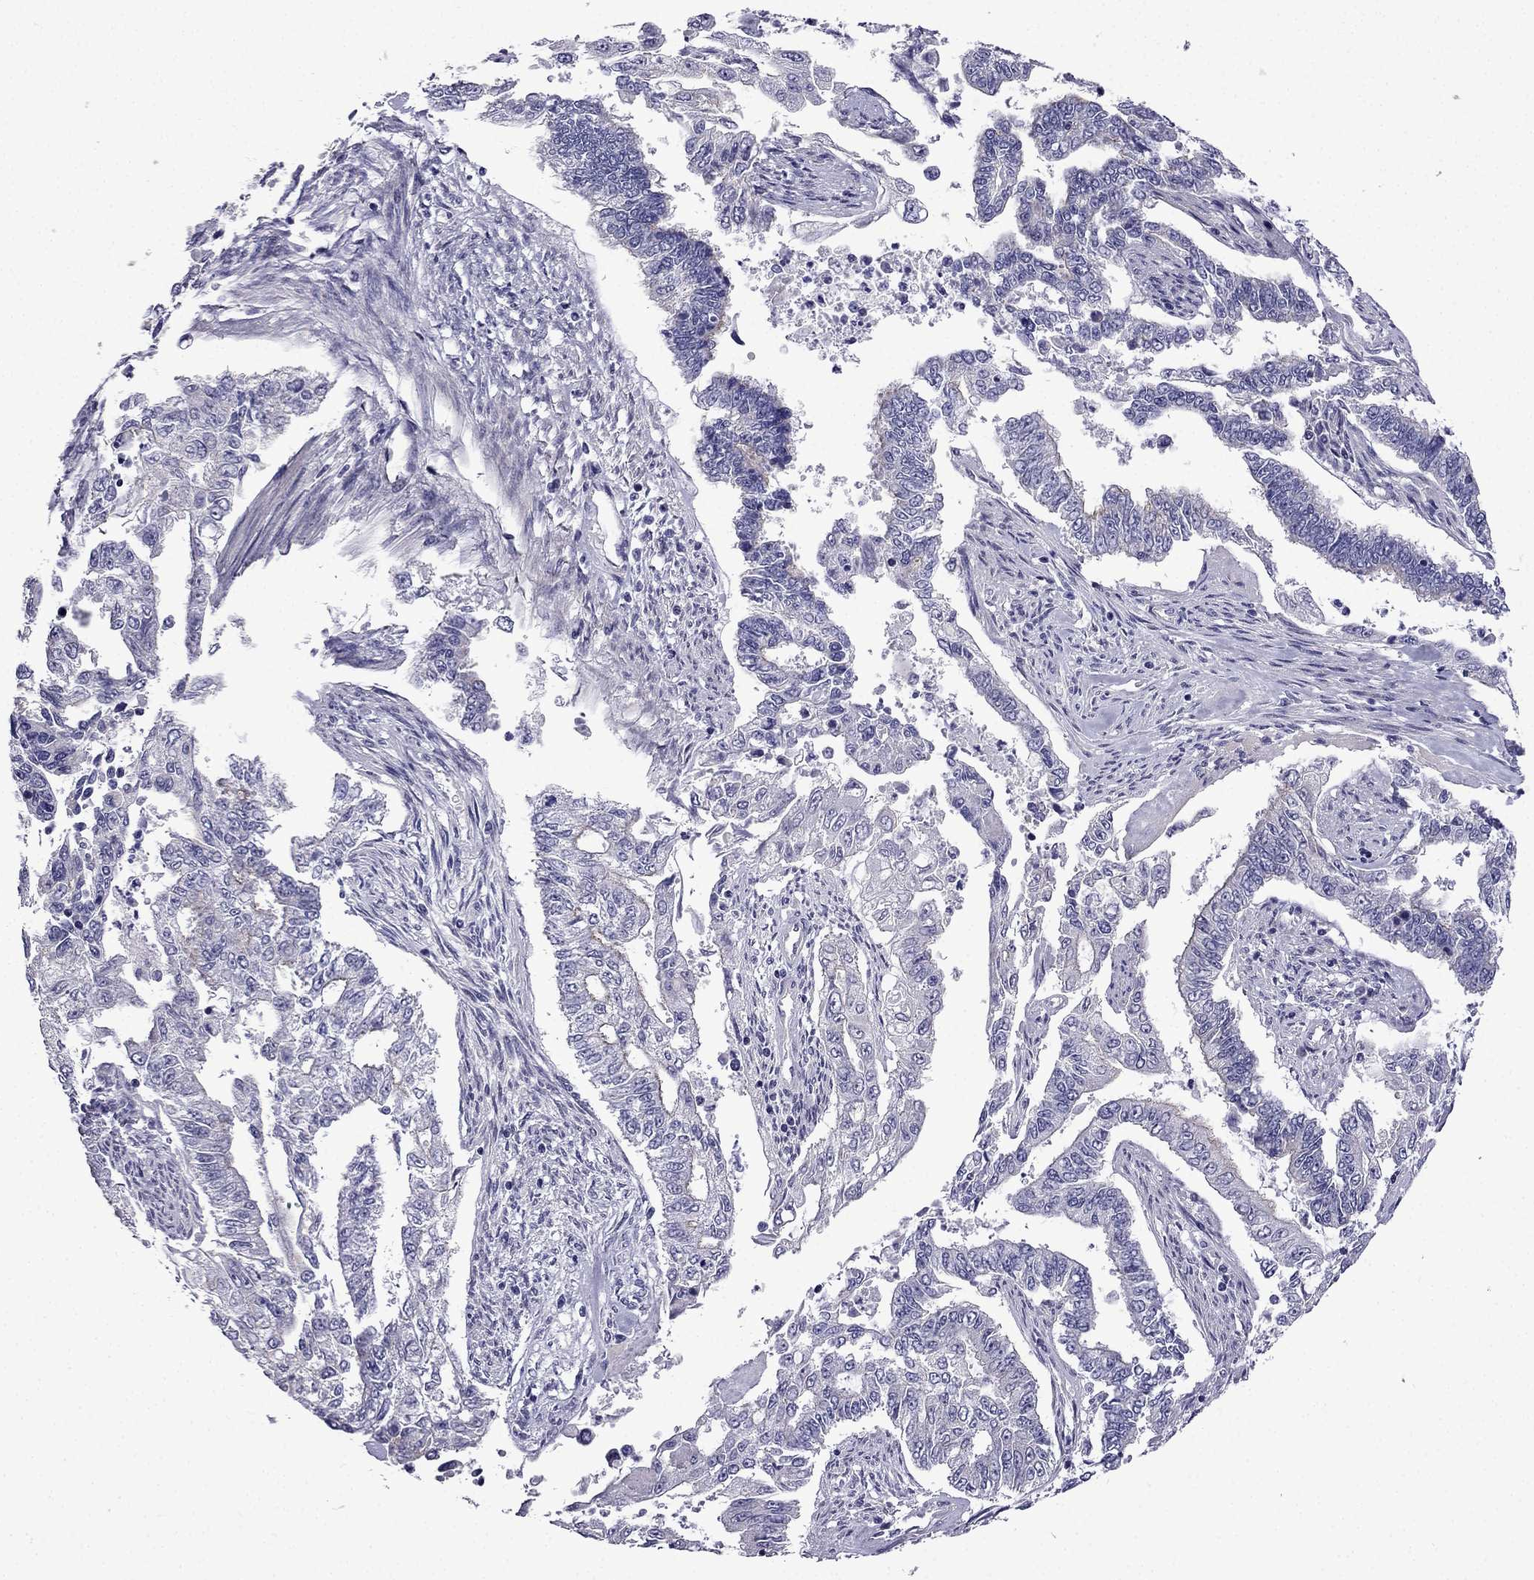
{"staining": {"intensity": "negative", "quantity": "none", "location": "none"}, "tissue": "endometrial cancer", "cell_type": "Tumor cells", "image_type": "cancer", "snomed": [{"axis": "morphology", "description": "Adenocarcinoma, NOS"}, {"axis": "topography", "description": "Uterus"}], "caption": "This is an immunohistochemistry micrograph of human endometrial cancer. There is no positivity in tumor cells.", "gene": "POM121L12", "patient": {"sex": "female", "age": 59}}